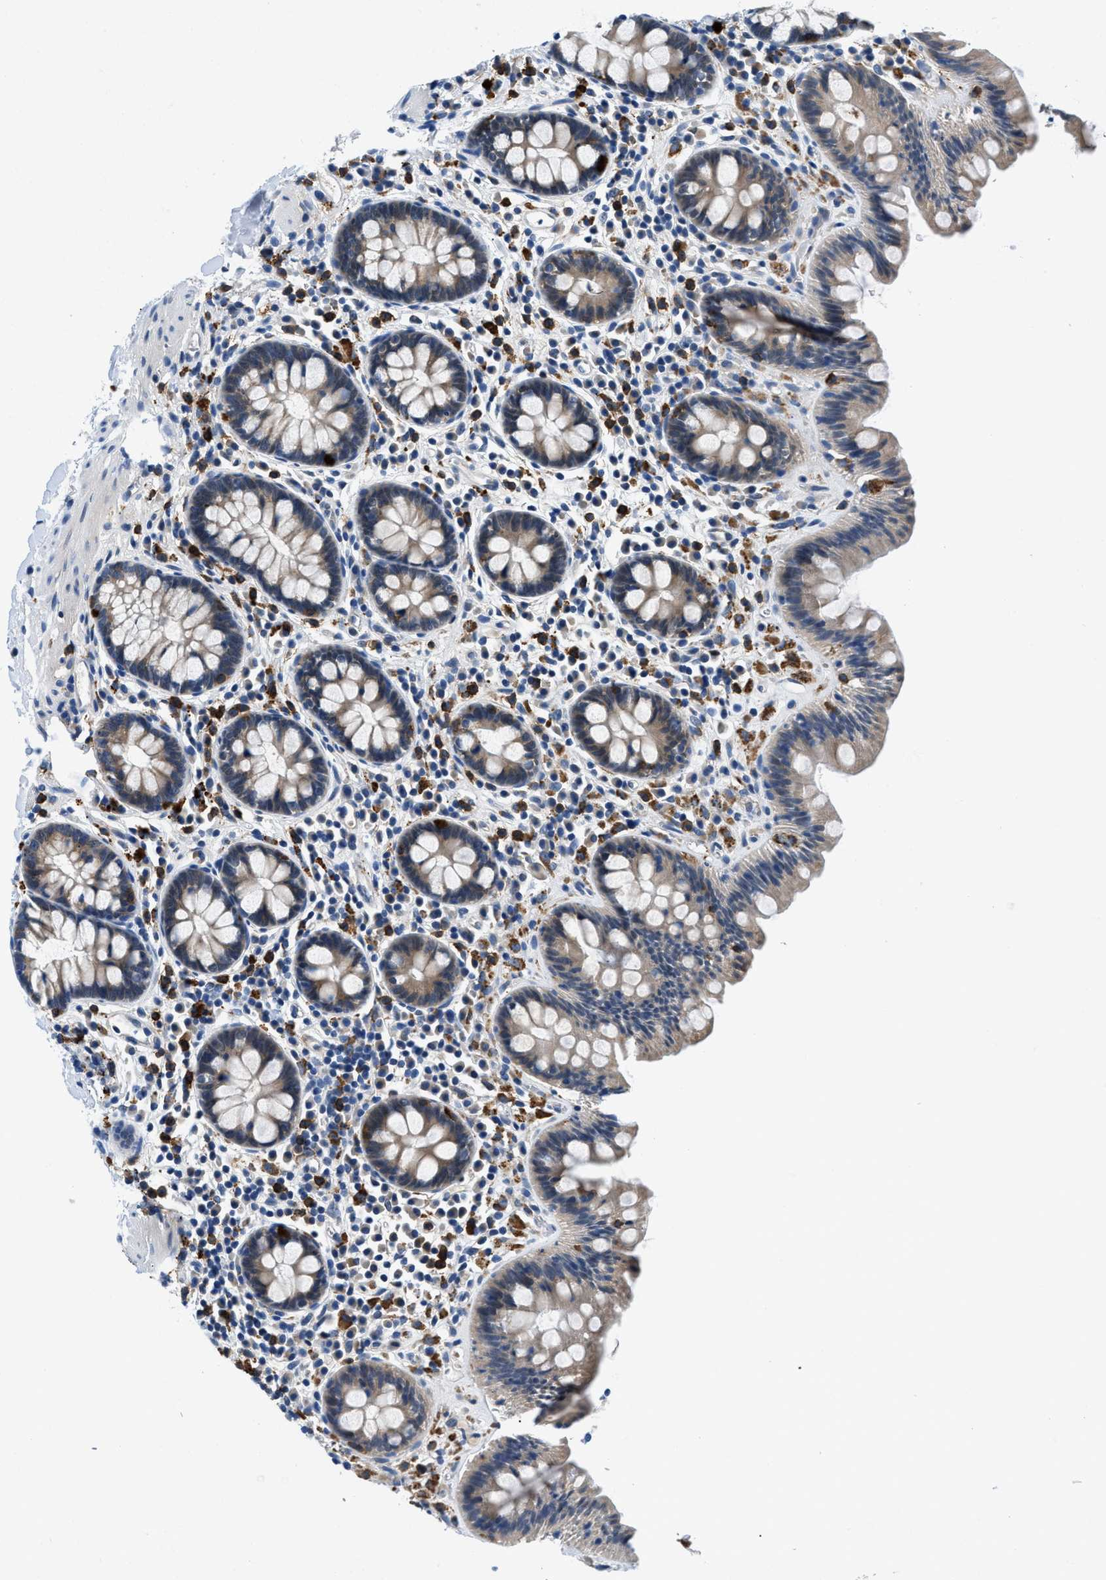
{"staining": {"intensity": "negative", "quantity": "none", "location": "none"}, "tissue": "colon", "cell_type": "Endothelial cells", "image_type": "normal", "snomed": [{"axis": "morphology", "description": "Normal tissue, NOS"}, {"axis": "topography", "description": "Colon"}], "caption": "The image exhibits no staining of endothelial cells in normal colon. (DAB (3,3'-diaminobenzidine) IHC with hematoxylin counter stain).", "gene": "ADGRE3", "patient": {"sex": "female", "age": 80}}